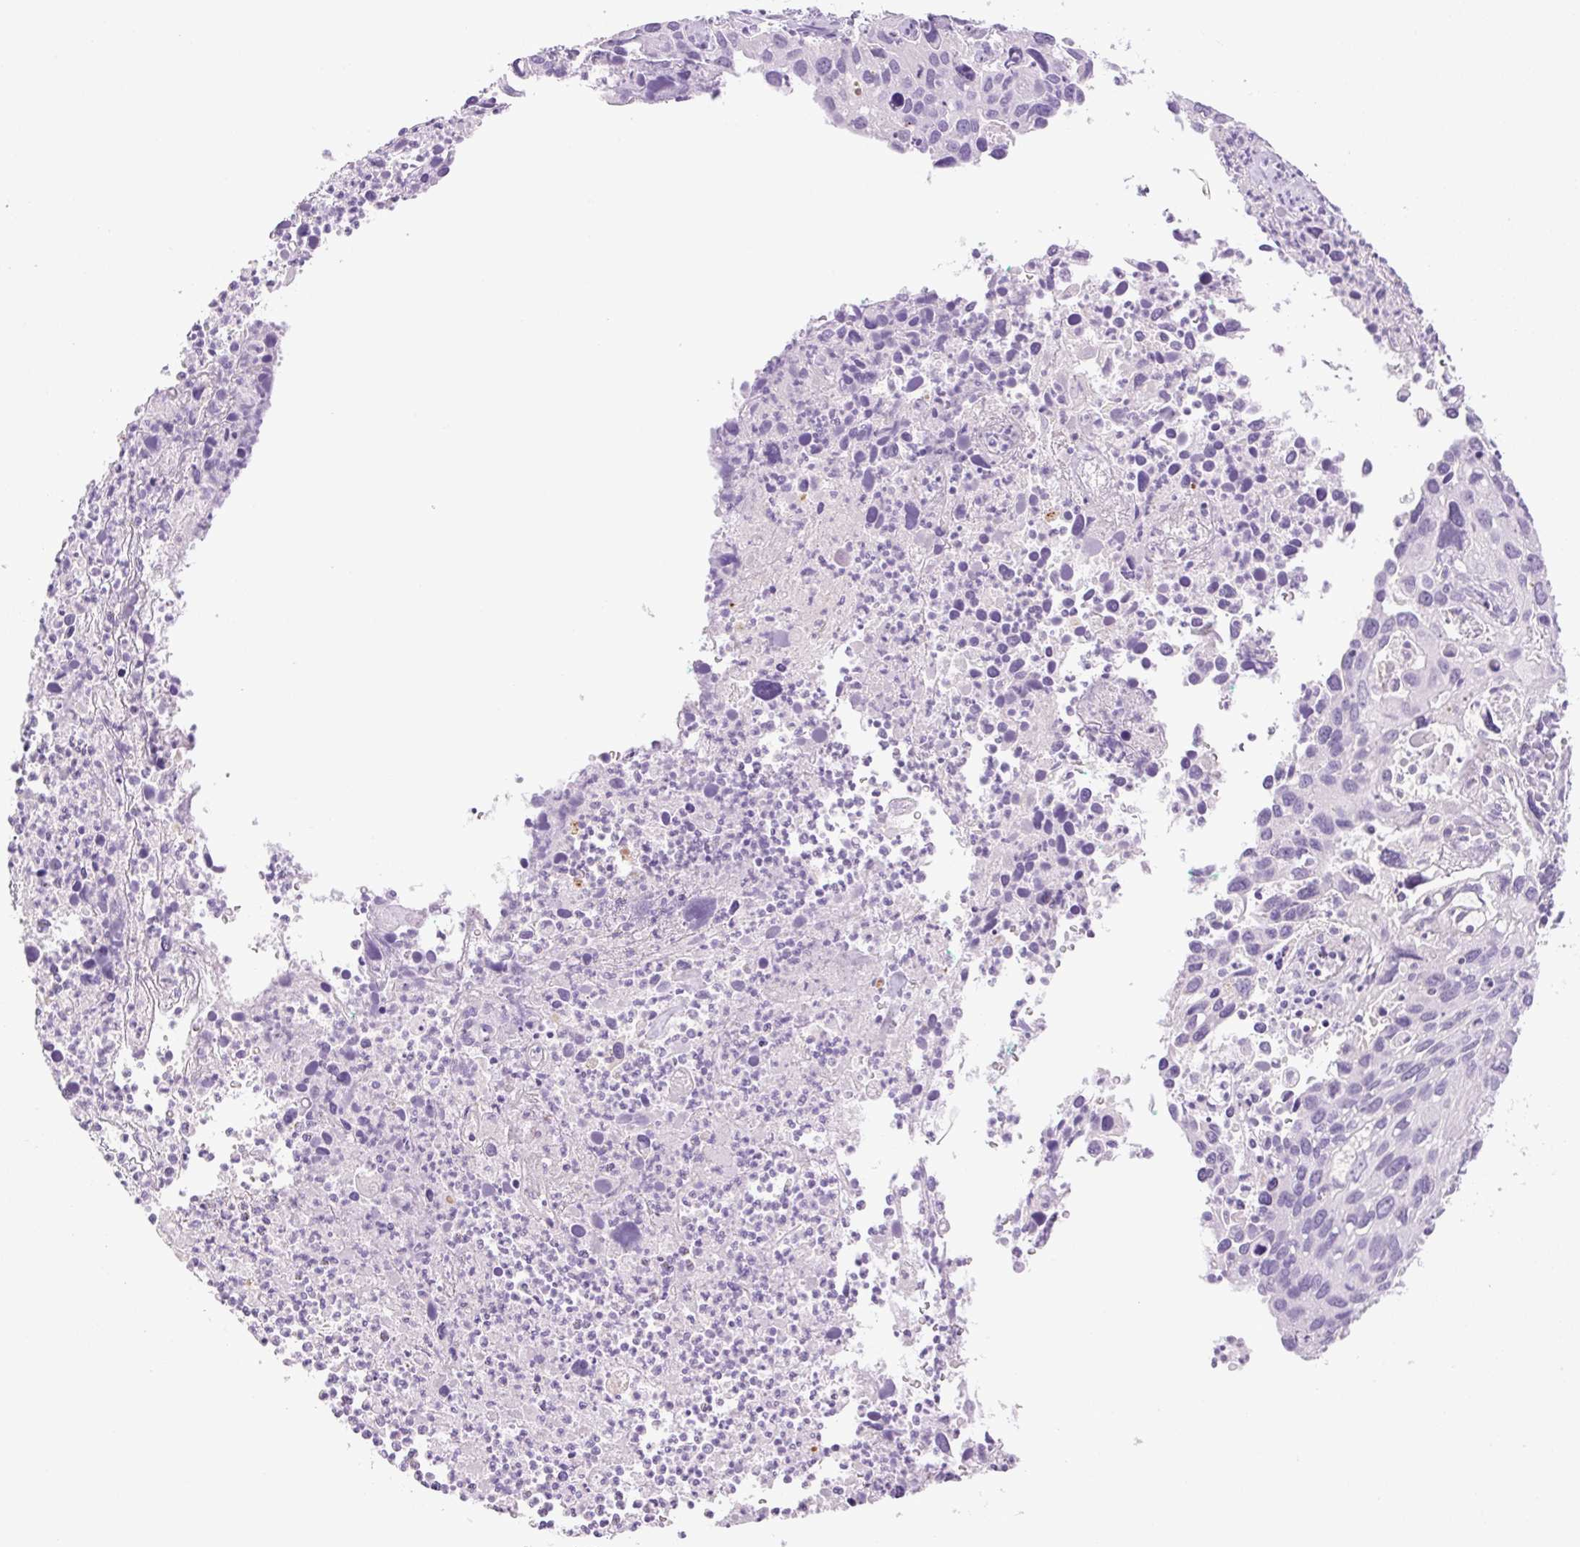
{"staining": {"intensity": "negative", "quantity": "none", "location": "none"}, "tissue": "cervical cancer", "cell_type": "Tumor cells", "image_type": "cancer", "snomed": [{"axis": "morphology", "description": "Squamous cell carcinoma, NOS"}, {"axis": "topography", "description": "Cervix"}], "caption": "High magnification brightfield microscopy of cervical squamous cell carcinoma stained with DAB (brown) and counterstained with hematoxylin (blue): tumor cells show no significant staining. (Stains: DAB IHC with hematoxylin counter stain, Microscopy: brightfield microscopy at high magnification).", "gene": "MIA2", "patient": {"sex": "female", "age": 55}}